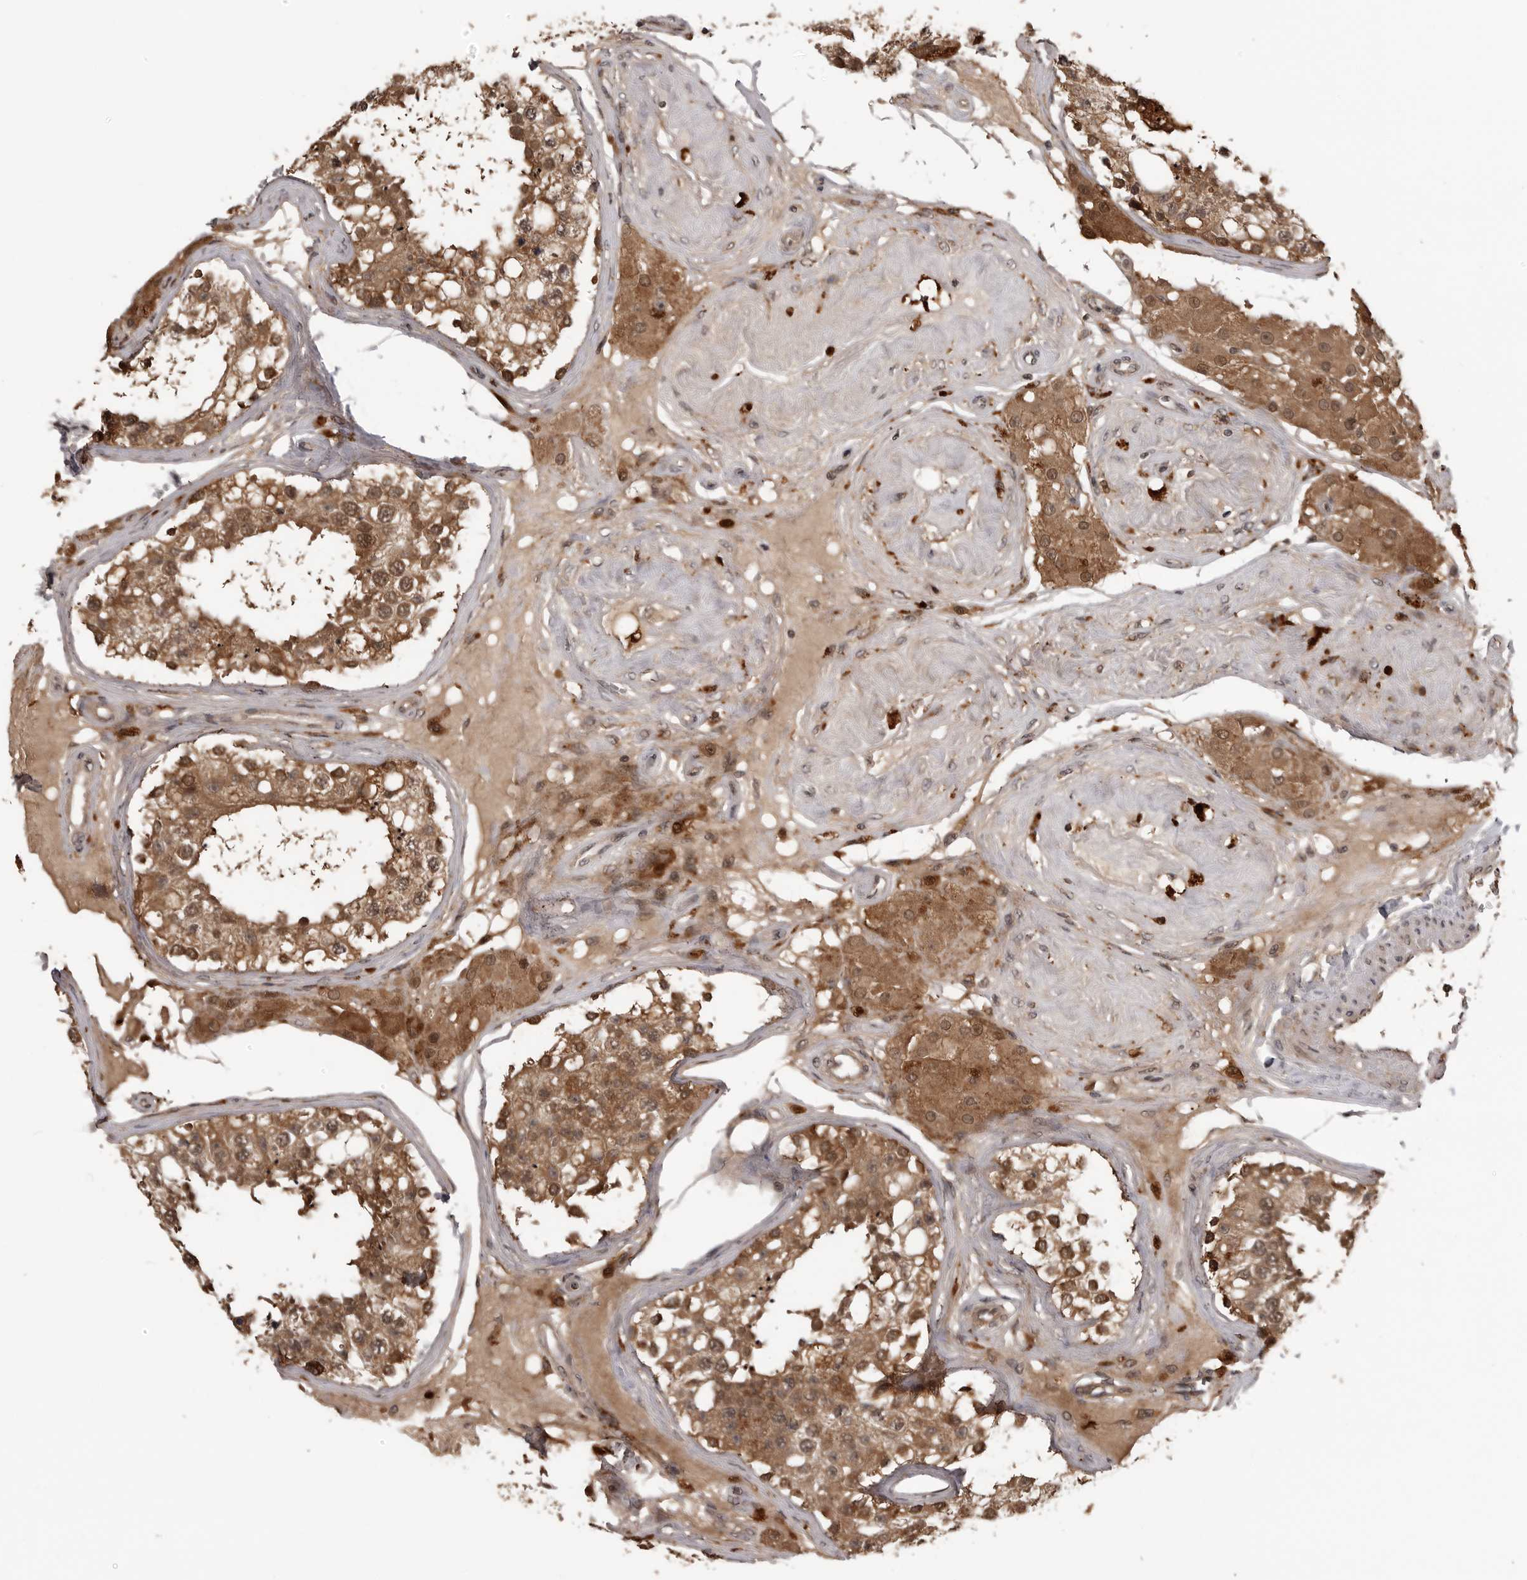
{"staining": {"intensity": "moderate", "quantity": ">75%", "location": "cytoplasmic/membranous,nuclear"}, "tissue": "testis", "cell_type": "Cells in seminiferous ducts", "image_type": "normal", "snomed": [{"axis": "morphology", "description": "Normal tissue, NOS"}, {"axis": "topography", "description": "Testis"}], "caption": "Immunohistochemistry (IHC) micrograph of normal testis: testis stained using immunohistochemistry reveals medium levels of moderate protein expression localized specifically in the cytoplasmic/membranous,nuclear of cells in seminiferous ducts, appearing as a cytoplasmic/membranous,nuclear brown color.", "gene": "AKAP7", "patient": {"sex": "male", "age": 68}}